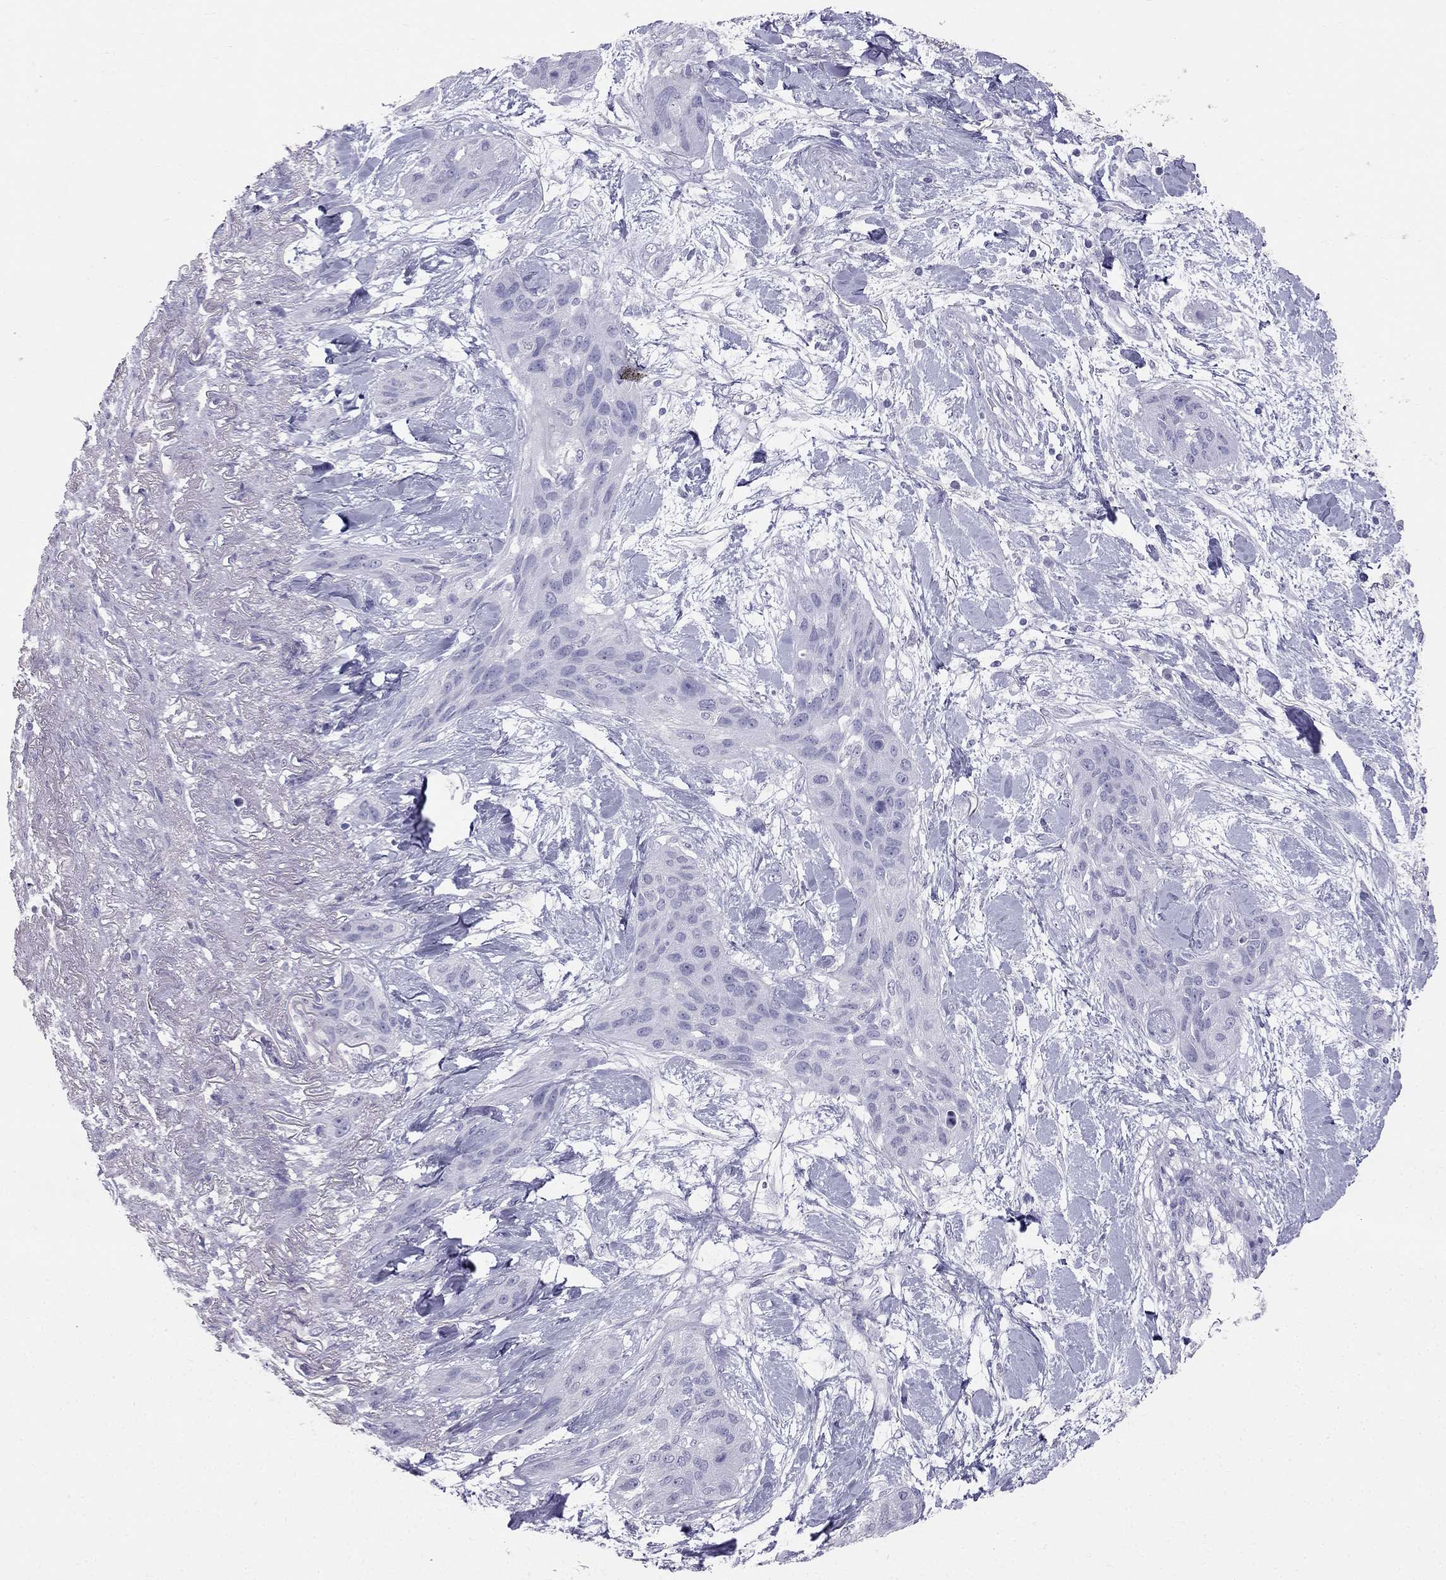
{"staining": {"intensity": "negative", "quantity": "none", "location": "none"}, "tissue": "lung cancer", "cell_type": "Tumor cells", "image_type": "cancer", "snomed": [{"axis": "morphology", "description": "Squamous cell carcinoma, NOS"}, {"axis": "topography", "description": "Lung"}], "caption": "Immunohistochemistry image of neoplastic tissue: lung cancer (squamous cell carcinoma) stained with DAB (3,3'-diaminobenzidine) shows no significant protein expression in tumor cells.", "gene": "KLRG1", "patient": {"sex": "female", "age": 70}}